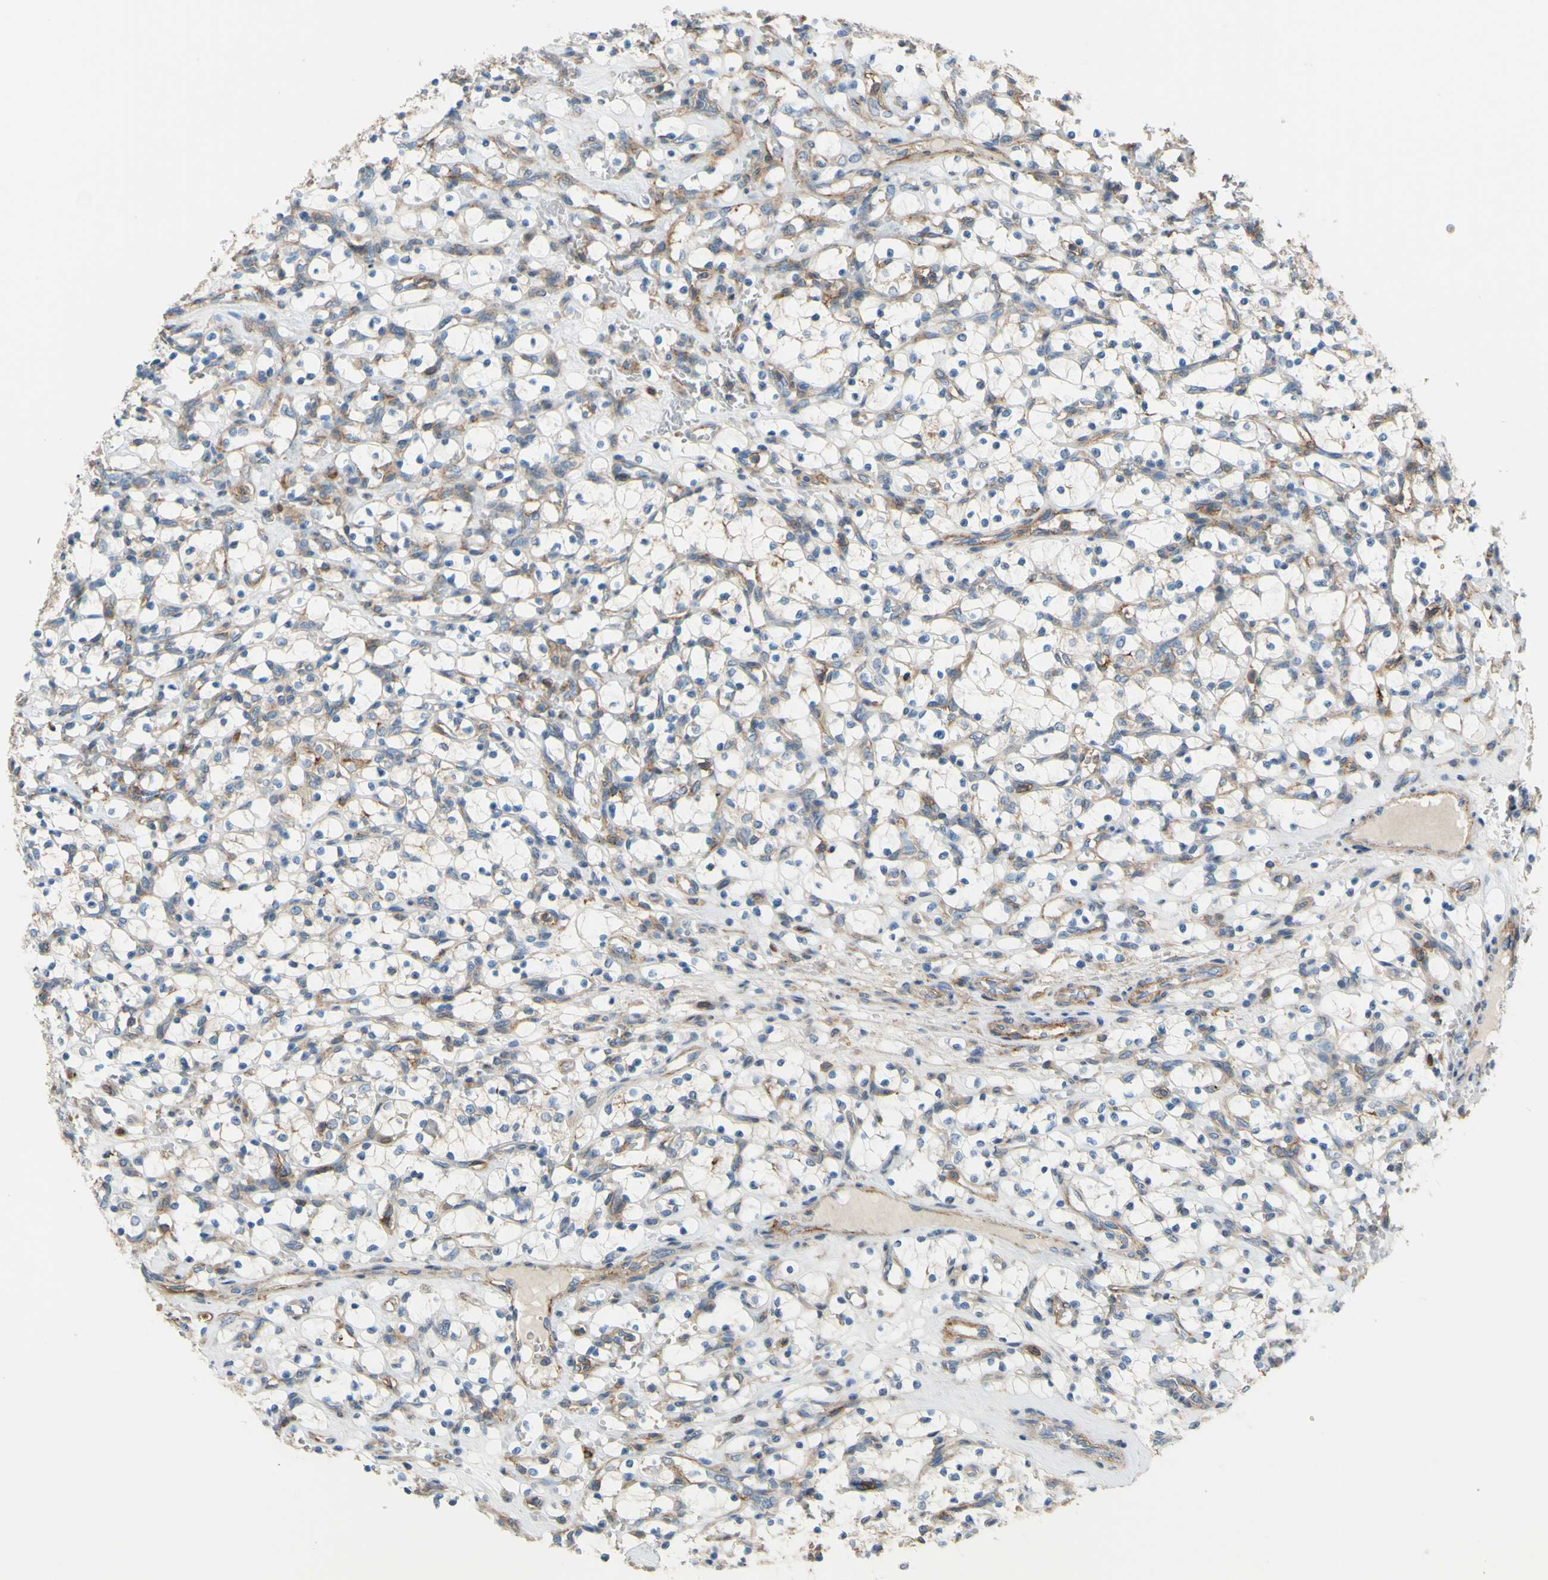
{"staining": {"intensity": "weak", "quantity": "<25%", "location": "cytoplasmic/membranous"}, "tissue": "renal cancer", "cell_type": "Tumor cells", "image_type": "cancer", "snomed": [{"axis": "morphology", "description": "Adenocarcinoma, NOS"}, {"axis": "topography", "description": "Kidney"}], "caption": "This image is of adenocarcinoma (renal) stained with immunohistochemistry (IHC) to label a protein in brown with the nuclei are counter-stained blue. There is no staining in tumor cells. (DAB (3,3'-diaminobenzidine) immunohistochemistry (IHC) visualized using brightfield microscopy, high magnification).", "gene": "POR", "patient": {"sex": "female", "age": 69}}